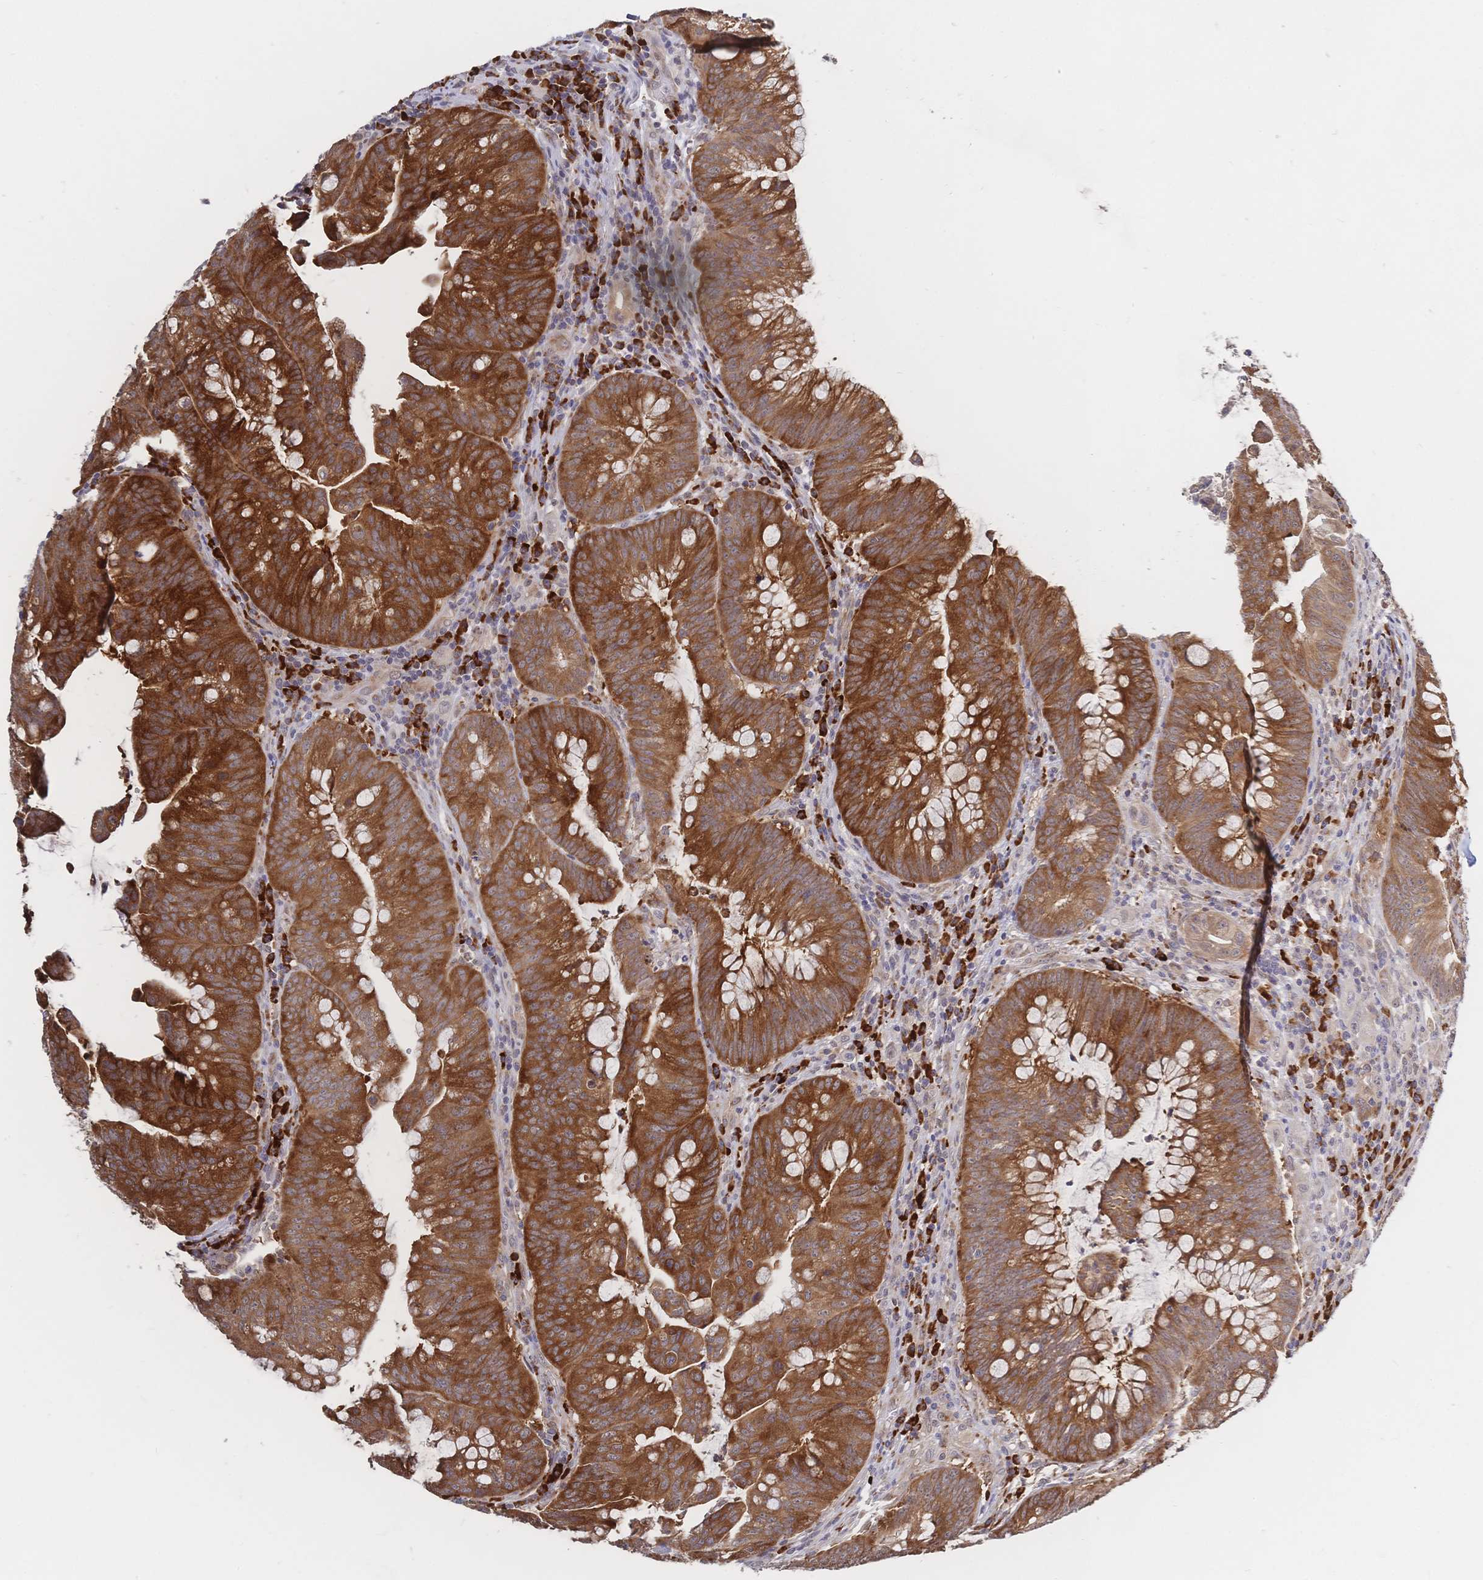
{"staining": {"intensity": "strong", "quantity": ">75%", "location": "cytoplasmic/membranous"}, "tissue": "colorectal cancer", "cell_type": "Tumor cells", "image_type": "cancer", "snomed": [{"axis": "morphology", "description": "Adenocarcinoma, NOS"}, {"axis": "topography", "description": "Colon"}], "caption": "There is high levels of strong cytoplasmic/membranous positivity in tumor cells of colorectal cancer (adenocarcinoma), as demonstrated by immunohistochemical staining (brown color).", "gene": "LMO4", "patient": {"sex": "male", "age": 62}}